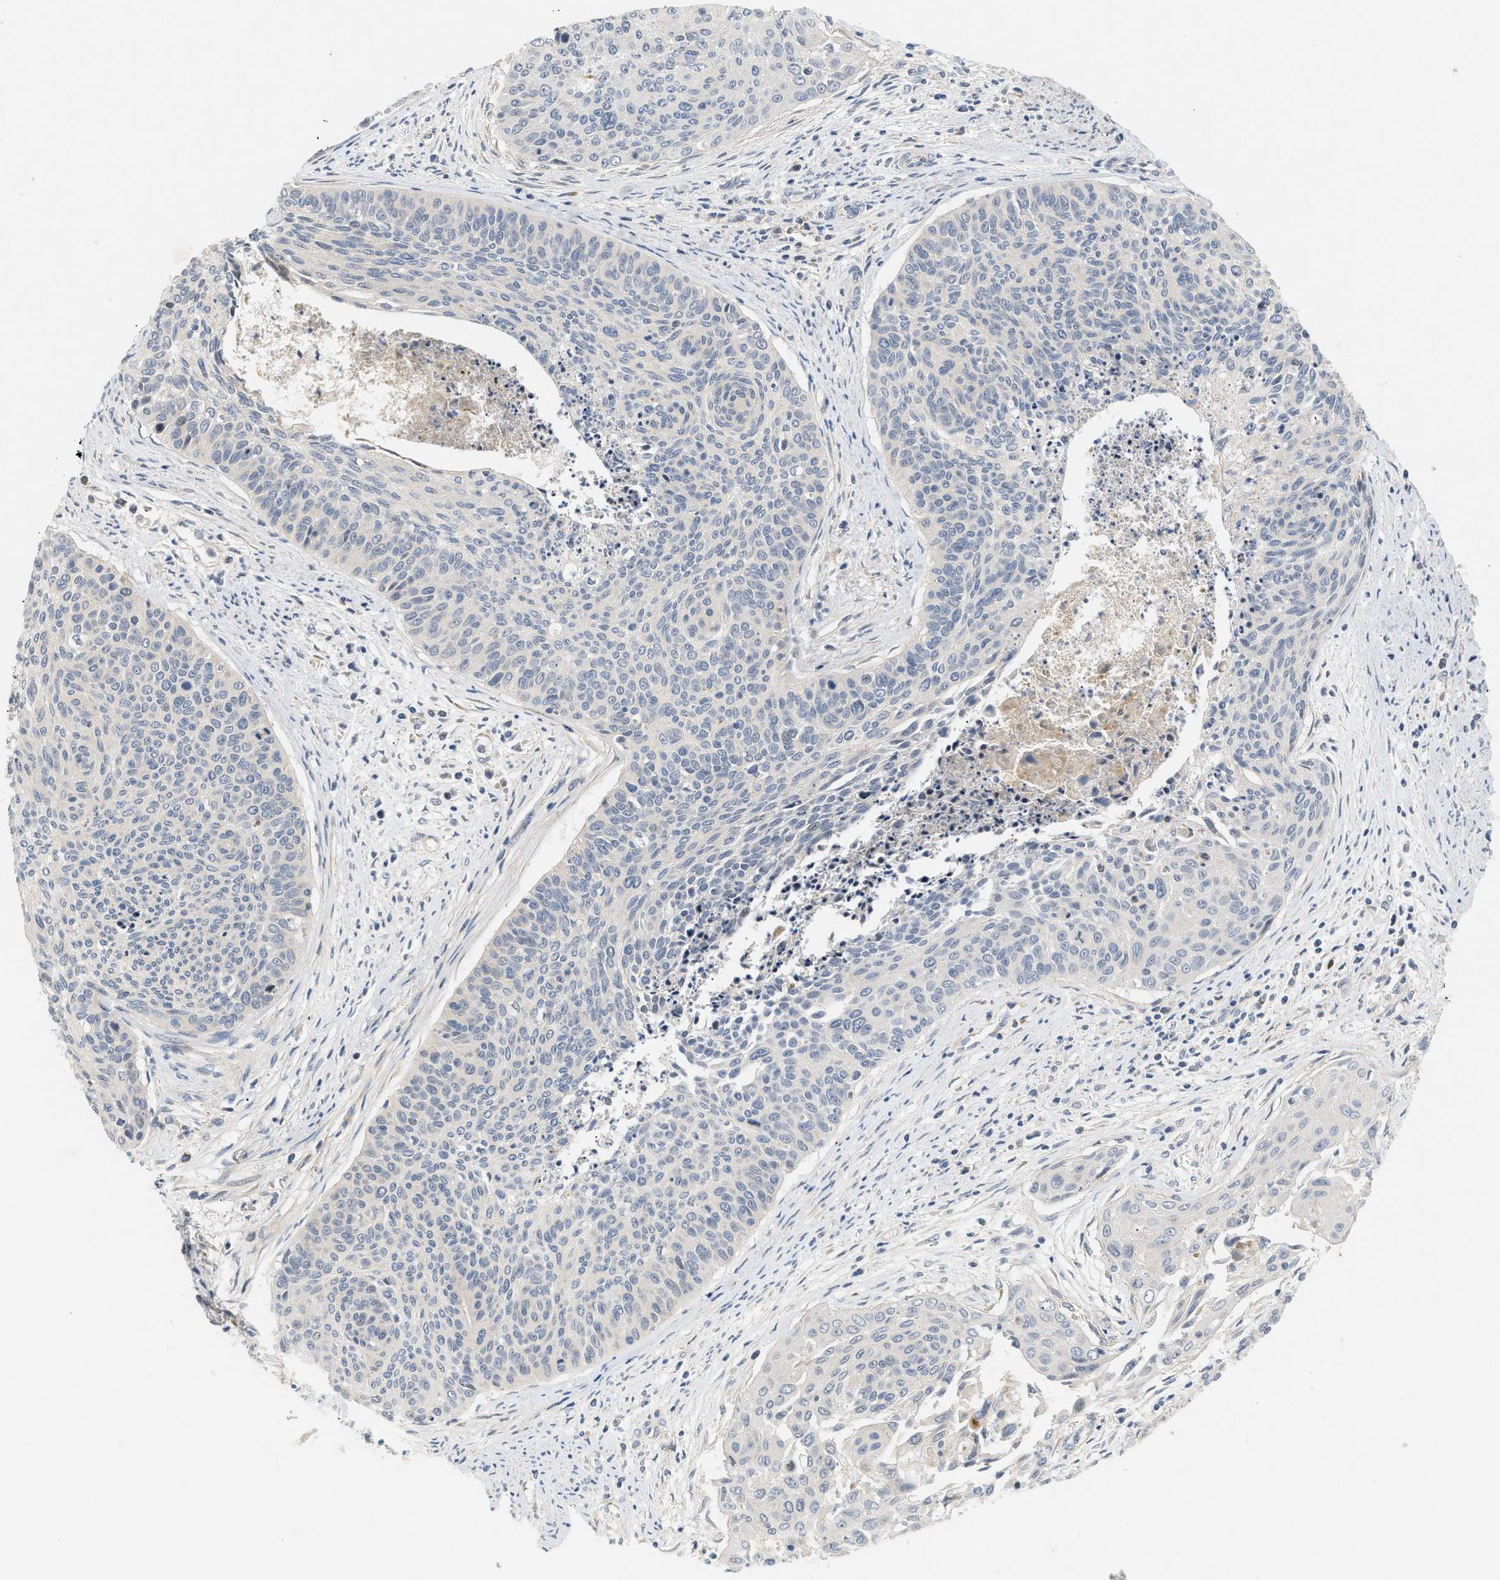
{"staining": {"intensity": "negative", "quantity": "none", "location": "none"}, "tissue": "cervical cancer", "cell_type": "Tumor cells", "image_type": "cancer", "snomed": [{"axis": "morphology", "description": "Squamous cell carcinoma, NOS"}, {"axis": "topography", "description": "Cervix"}], "caption": "High magnification brightfield microscopy of cervical cancer (squamous cell carcinoma) stained with DAB (brown) and counterstained with hematoxylin (blue): tumor cells show no significant expression.", "gene": "FARS2", "patient": {"sex": "female", "age": 55}}